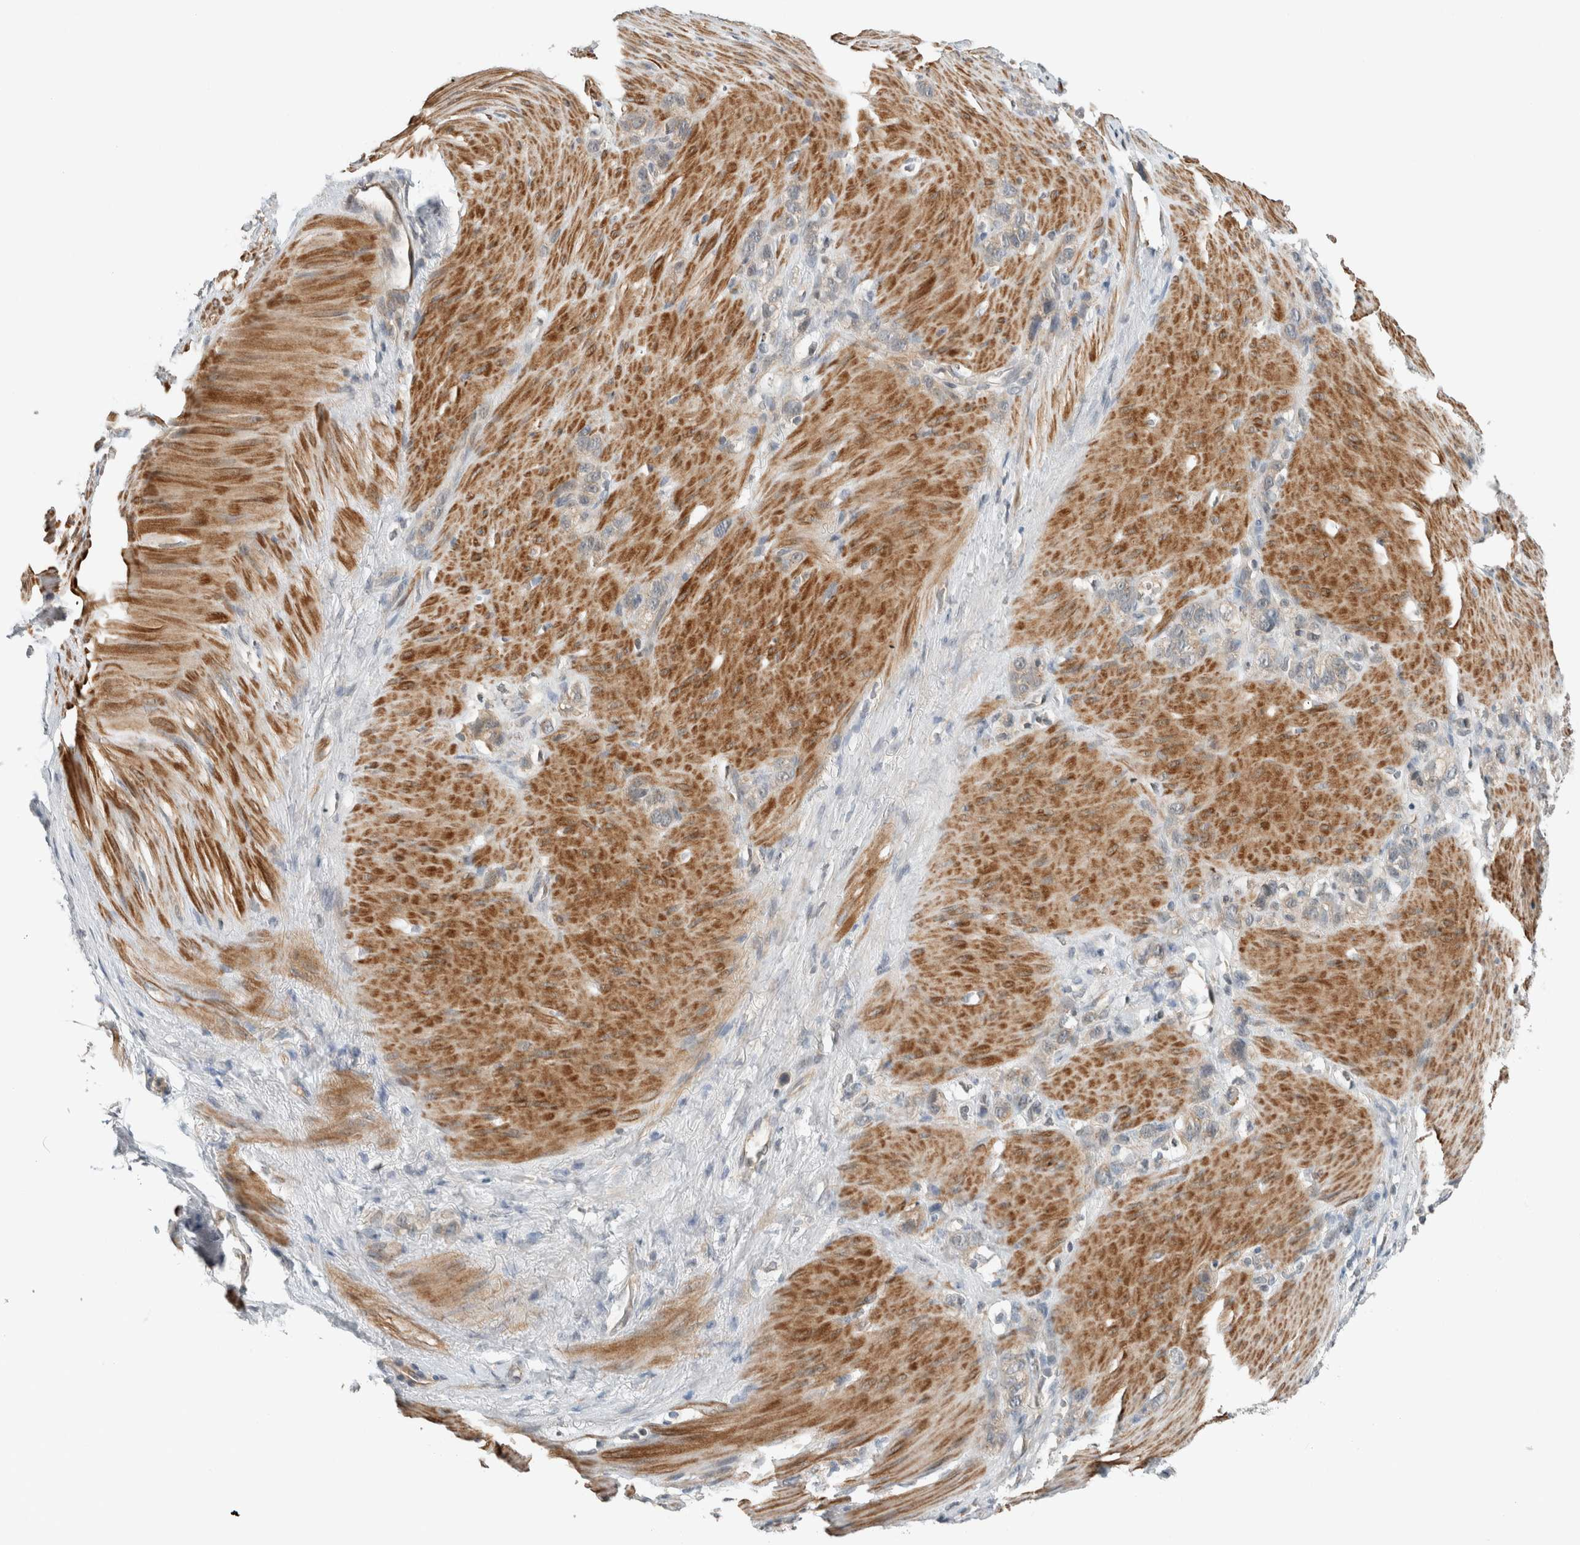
{"staining": {"intensity": "weak", "quantity": "<25%", "location": "cytoplasmic/membranous"}, "tissue": "stomach cancer", "cell_type": "Tumor cells", "image_type": "cancer", "snomed": [{"axis": "morphology", "description": "Normal tissue, NOS"}, {"axis": "morphology", "description": "Adenocarcinoma, NOS"}, {"axis": "morphology", "description": "Adenocarcinoma, High grade"}, {"axis": "topography", "description": "Stomach, upper"}, {"axis": "topography", "description": "Stomach"}], "caption": "An image of human high-grade adenocarcinoma (stomach) is negative for staining in tumor cells. (DAB (3,3'-diaminobenzidine) immunohistochemistry (IHC), high magnification).", "gene": "ERCC6L2", "patient": {"sex": "female", "age": 65}}